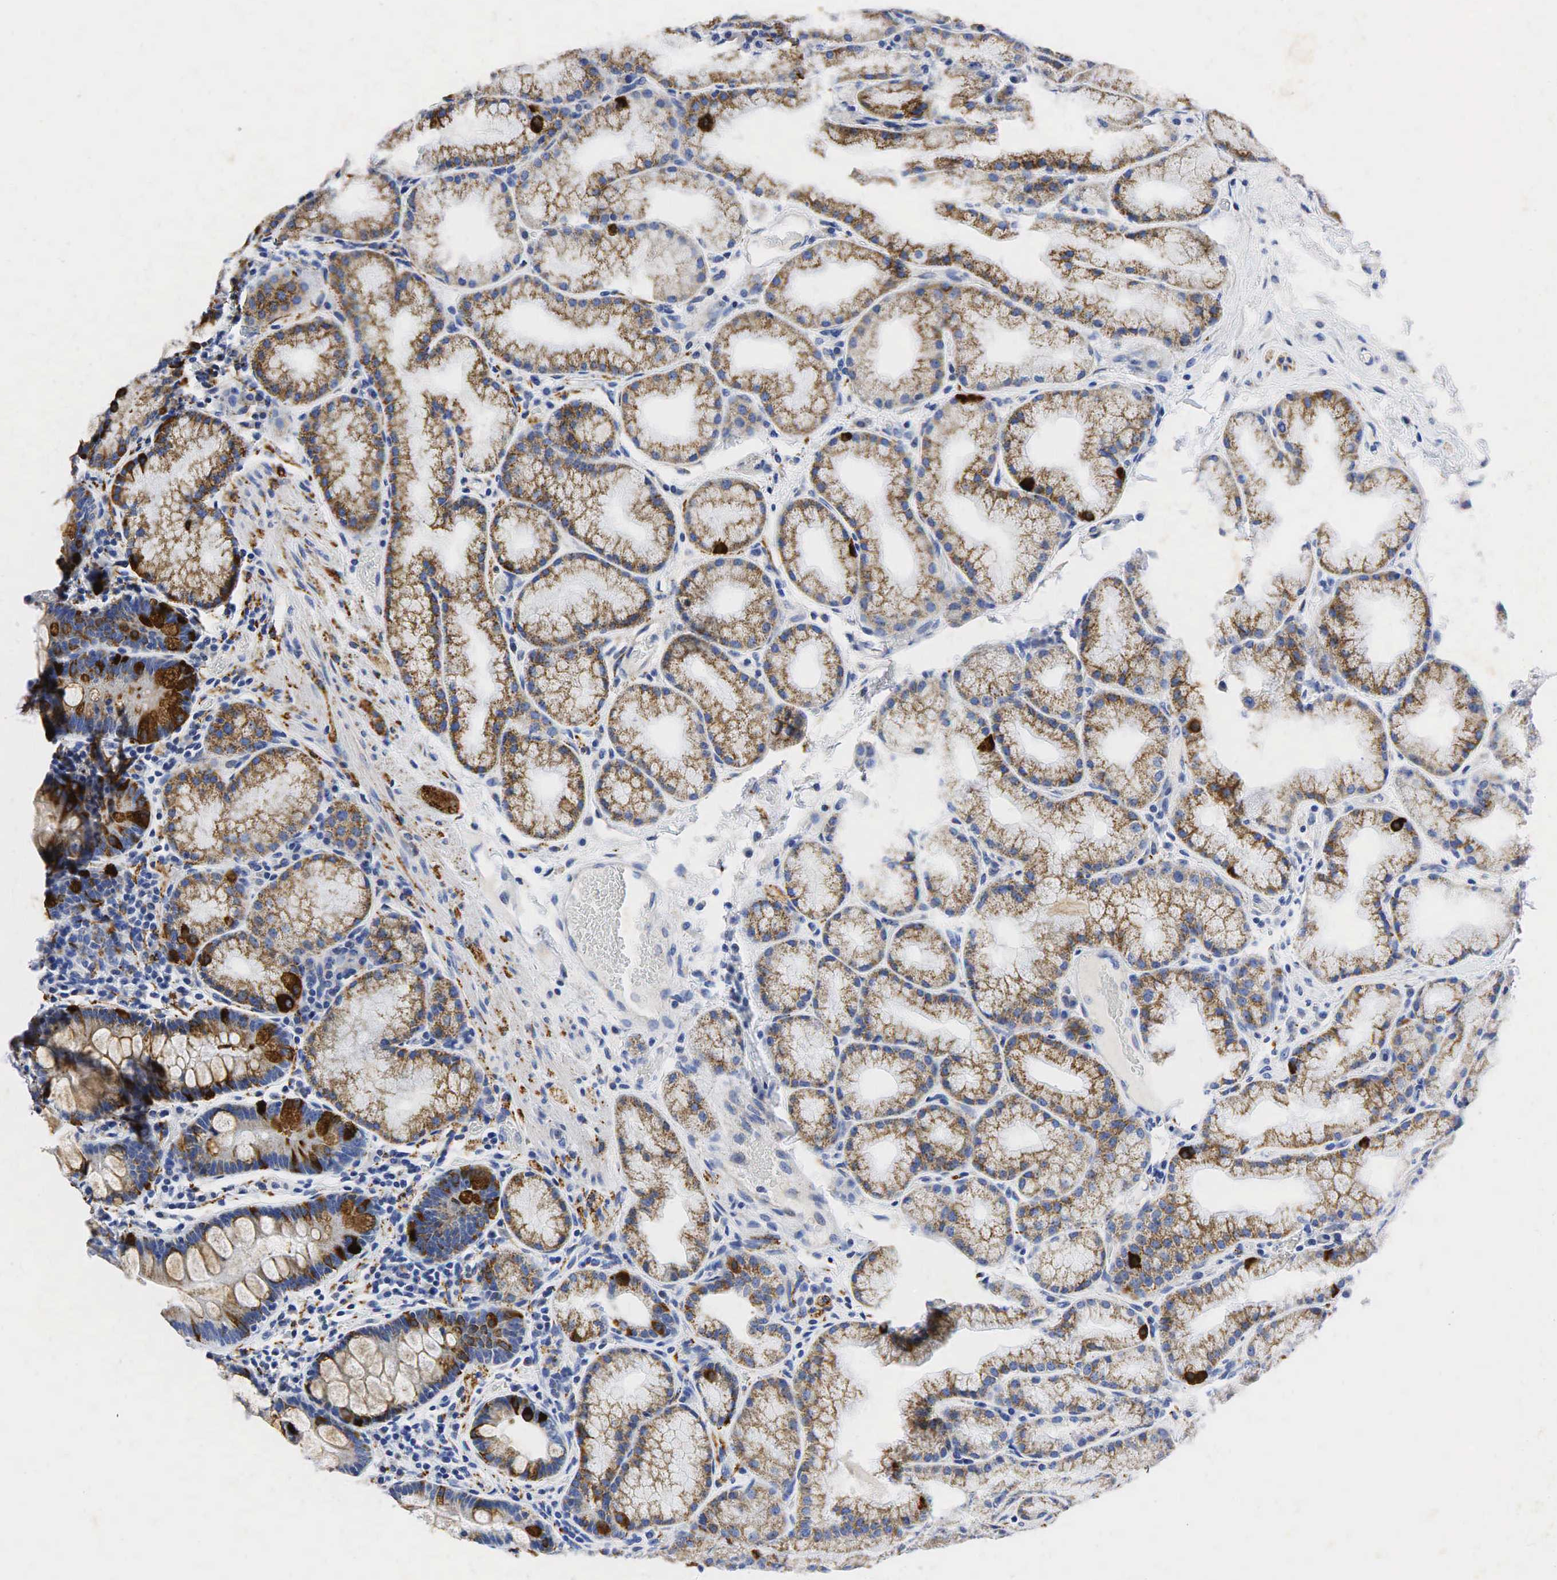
{"staining": {"intensity": "strong", "quantity": "25%-75%", "location": "cytoplasmic/membranous"}, "tissue": "duodenum", "cell_type": "Glandular cells", "image_type": "normal", "snomed": [{"axis": "morphology", "description": "Normal tissue, NOS"}, {"axis": "topography", "description": "Duodenum"}], "caption": "This is an image of immunohistochemistry (IHC) staining of benign duodenum, which shows strong staining in the cytoplasmic/membranous of glandular cells.", "gene": "SYP", "patient": {"sex": "female", "age": 43}}